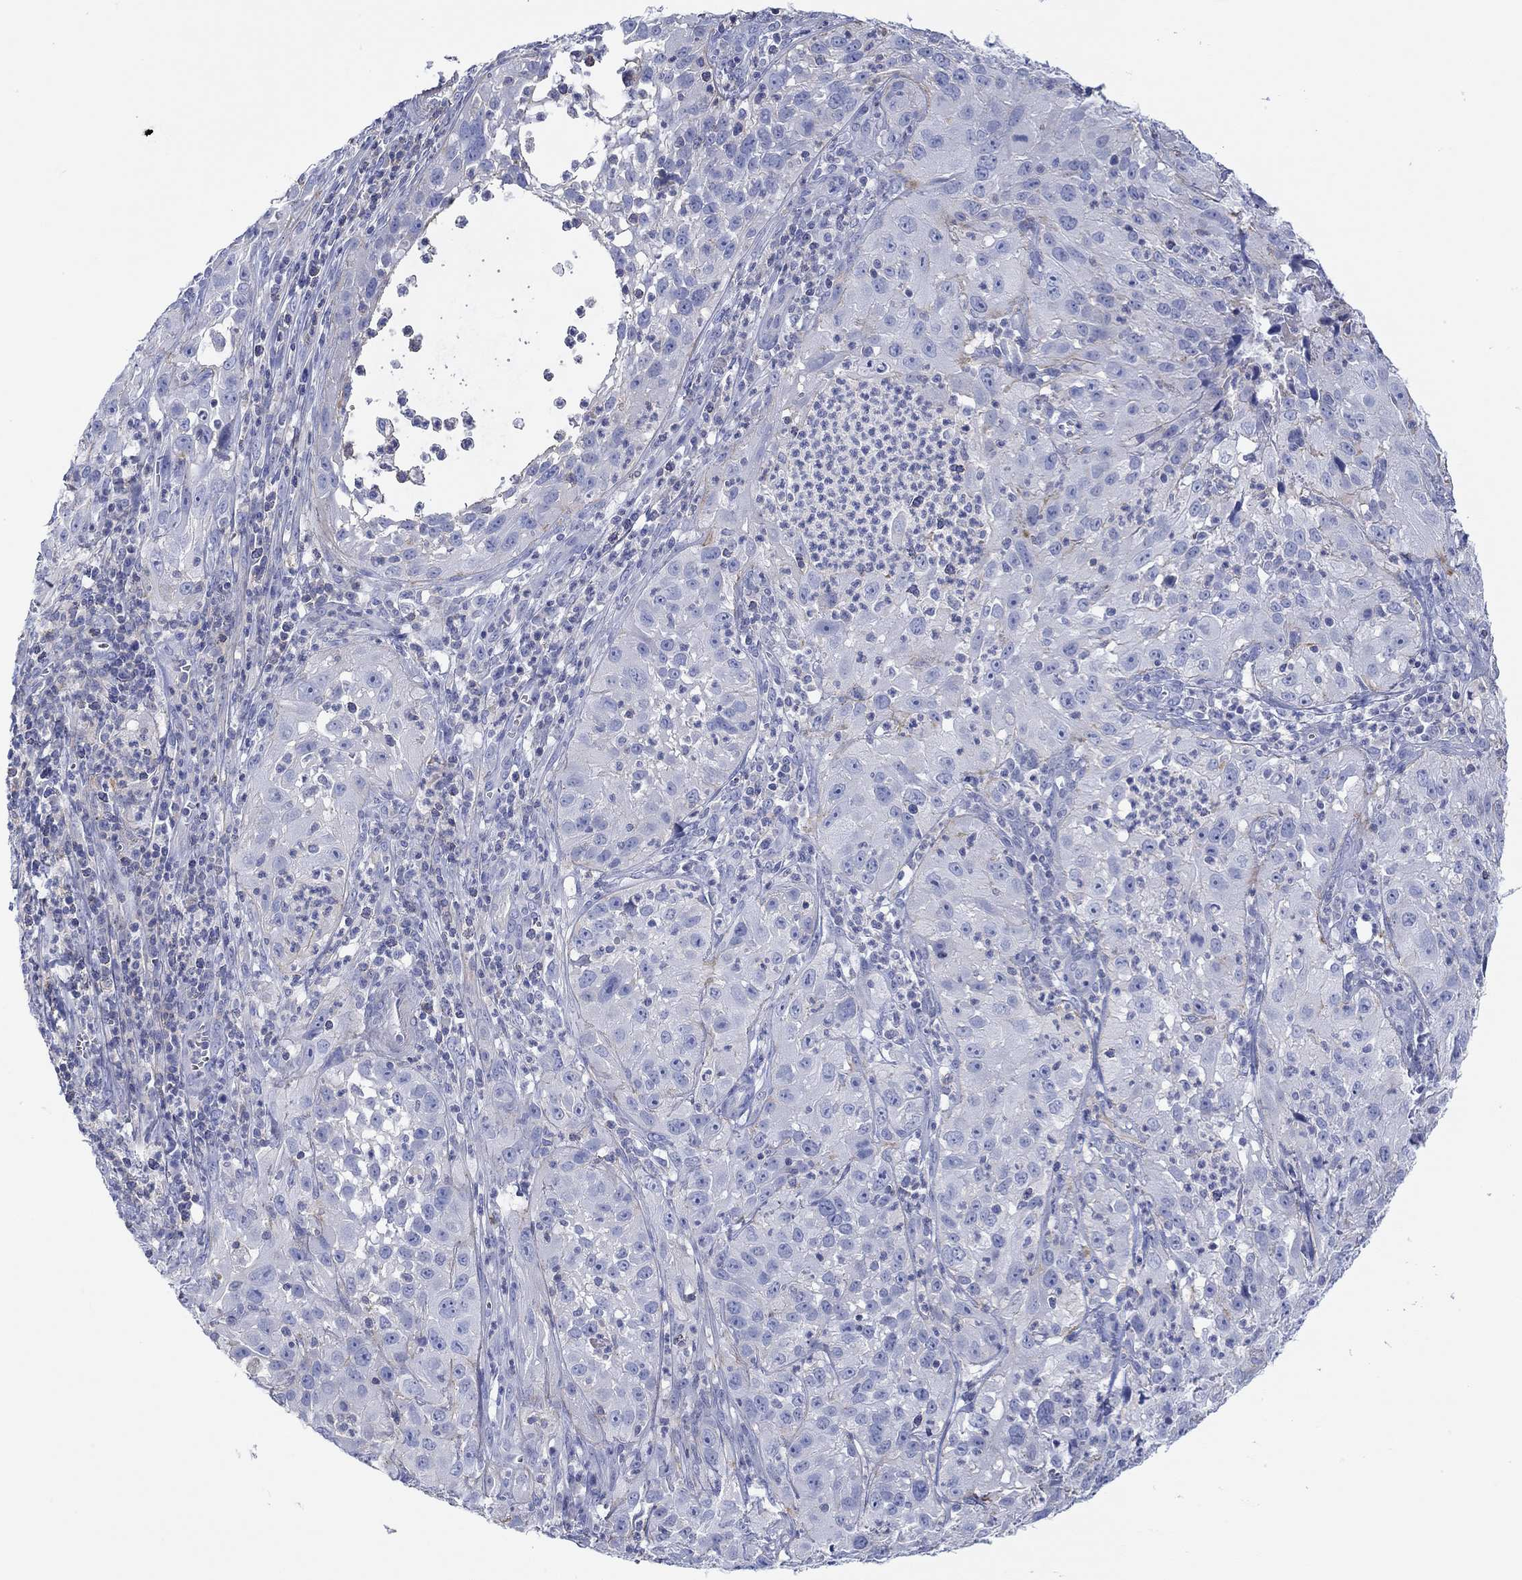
{"staining": {"intensity": "negative", "quantity": "none", "location": "none"}, "tissue": "cervical cancer", "cell_type": "Tumor cells", "image_type": "cancer", "snomed": [{"axis": "morphology", "description": "Squamous cell carcinoma, NOS"}, {"axis": "topography", "description": "Cervix"}], "caption": "Immunohistochemistry of human cervical cancer displays no expression in tumor cells. (IHC, brightfield microscopy, high magnification).", "gene": "PPIL6", "patient": {"sex": "female", "age": 32}}